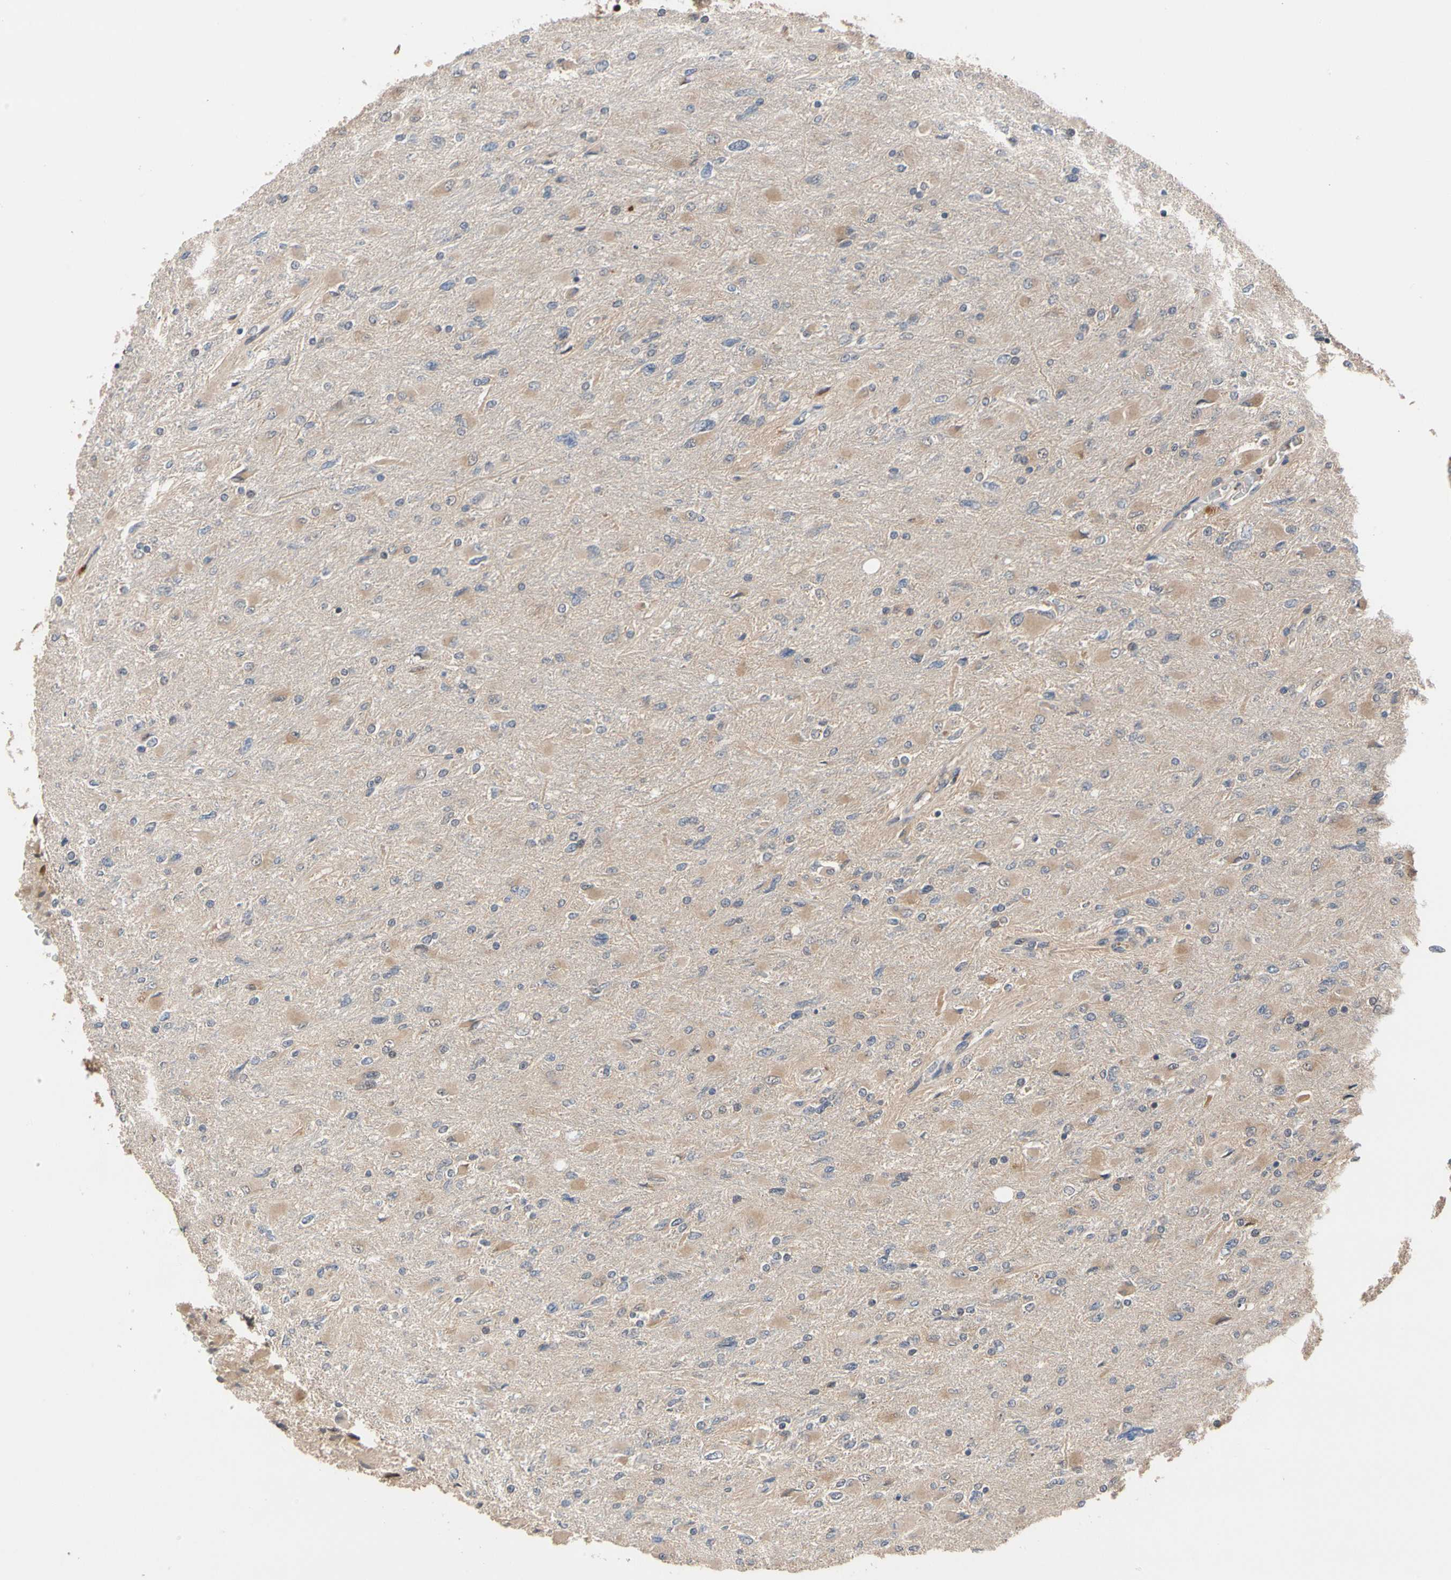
{"staining": {"intensity": "weak", "quantity": "25%-75%", "location": "cytoplasmic/membranous"}, "tissue": "glioma", "cell_type": "Tumor cells", "image_type": "cancer", "snomed": [{"axis": "morphology", "description": "Glioma, malignant, High grade"}, {"axis": "topography", "description": "Cerebral cortex"}], "caption": "Protein expression analysis of human malignant glioma (high-grade) reveals weak cytoplasmic/membranous positivity in about 25%-75% of tumor cells.", "gene": "CYTIP", "patient": {"sex": "female", "age": 36}}